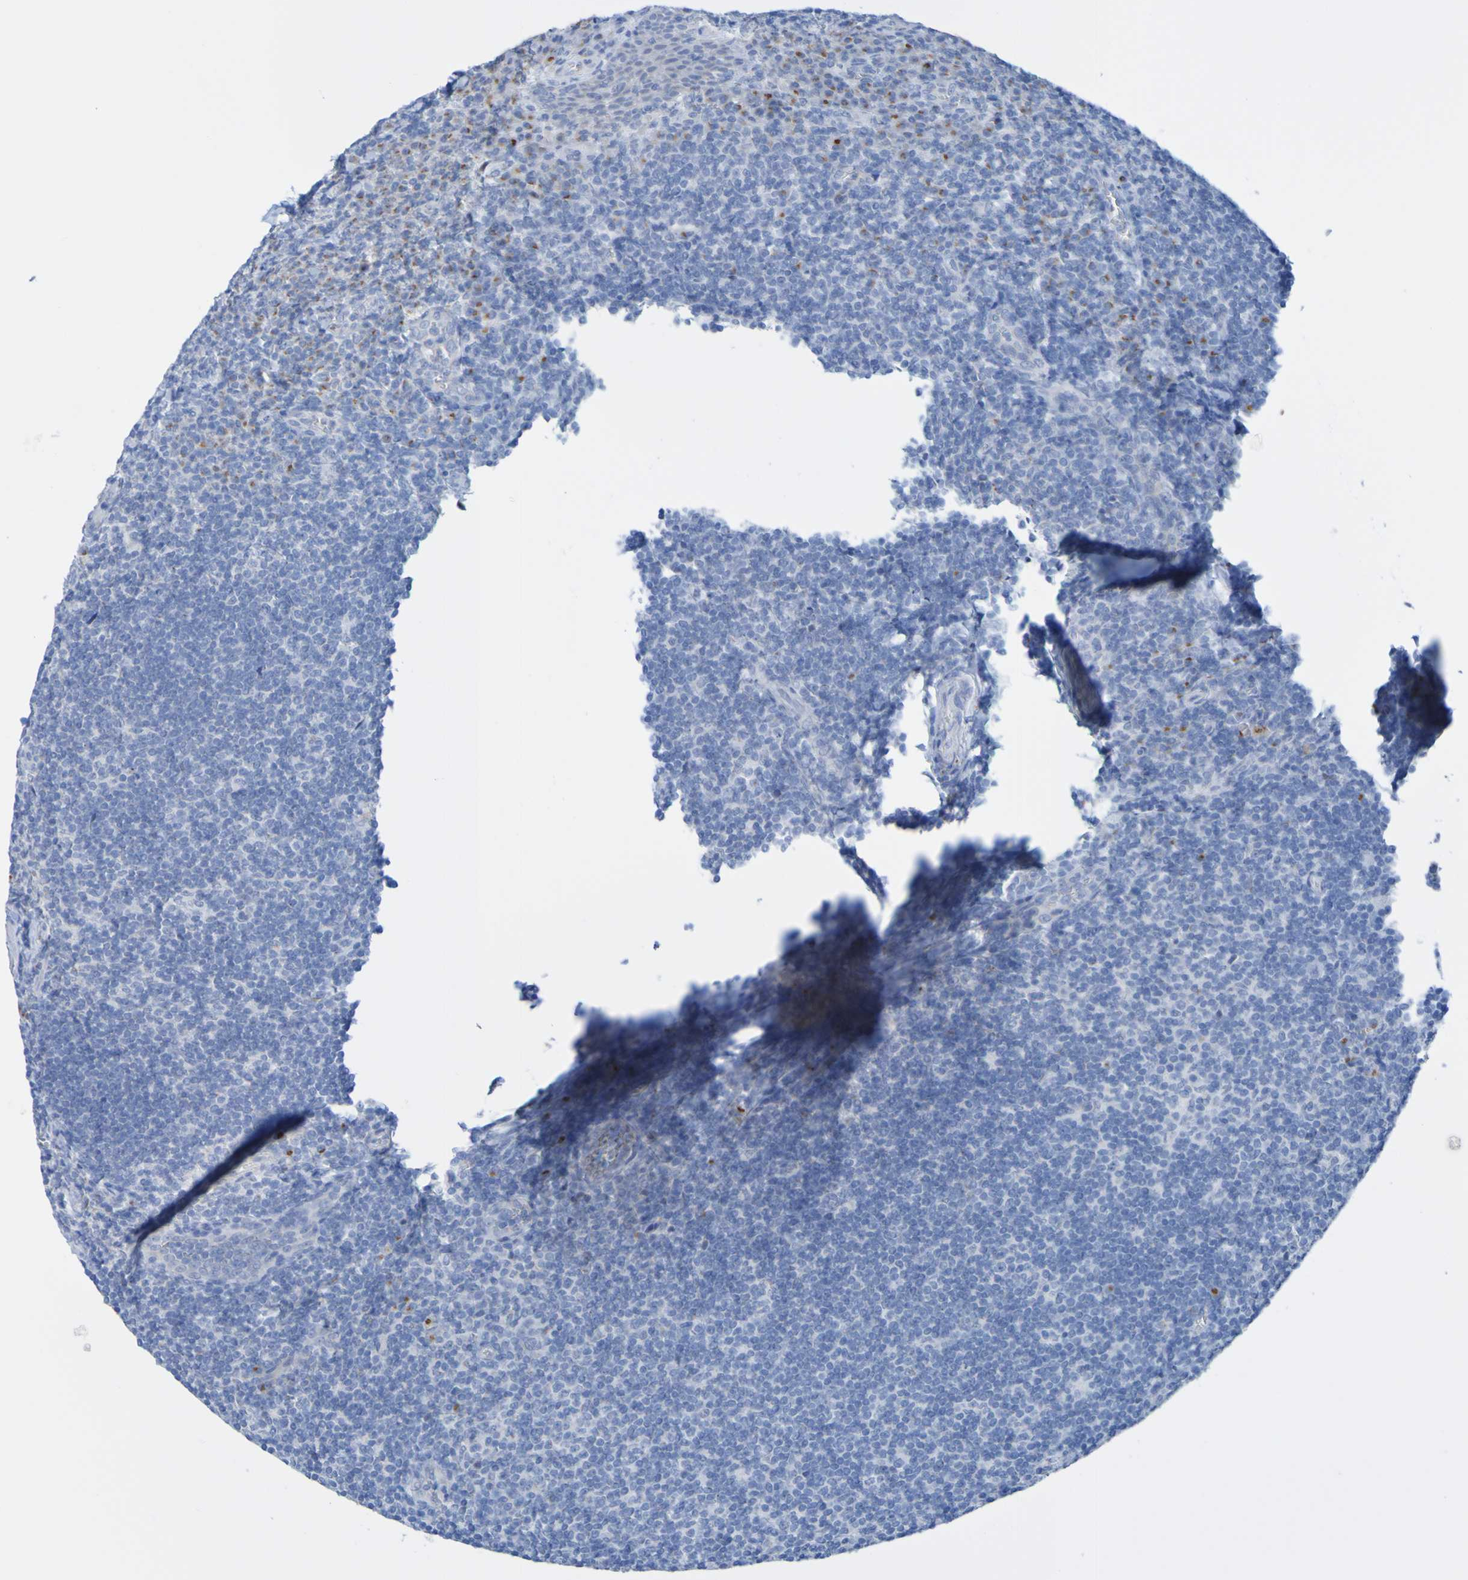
{"staining": {"intensity": "negative", "quantity": "none", "location": "none"}, "tissue": "tonsil", "cell_type": "Germinal center cells", "image_type": "normal", "snomed": [{"axis": "morphology", "description": "Normal tissue, NOS"}, {"axis": "topography", "description": "Tonsil"}], "caption": "This is an IHC image of unremarkable human tonsil. There is no positivity in germinal center cells.", "gene": "ACMSD", "patient": {"sex": "male", "age": 37}}